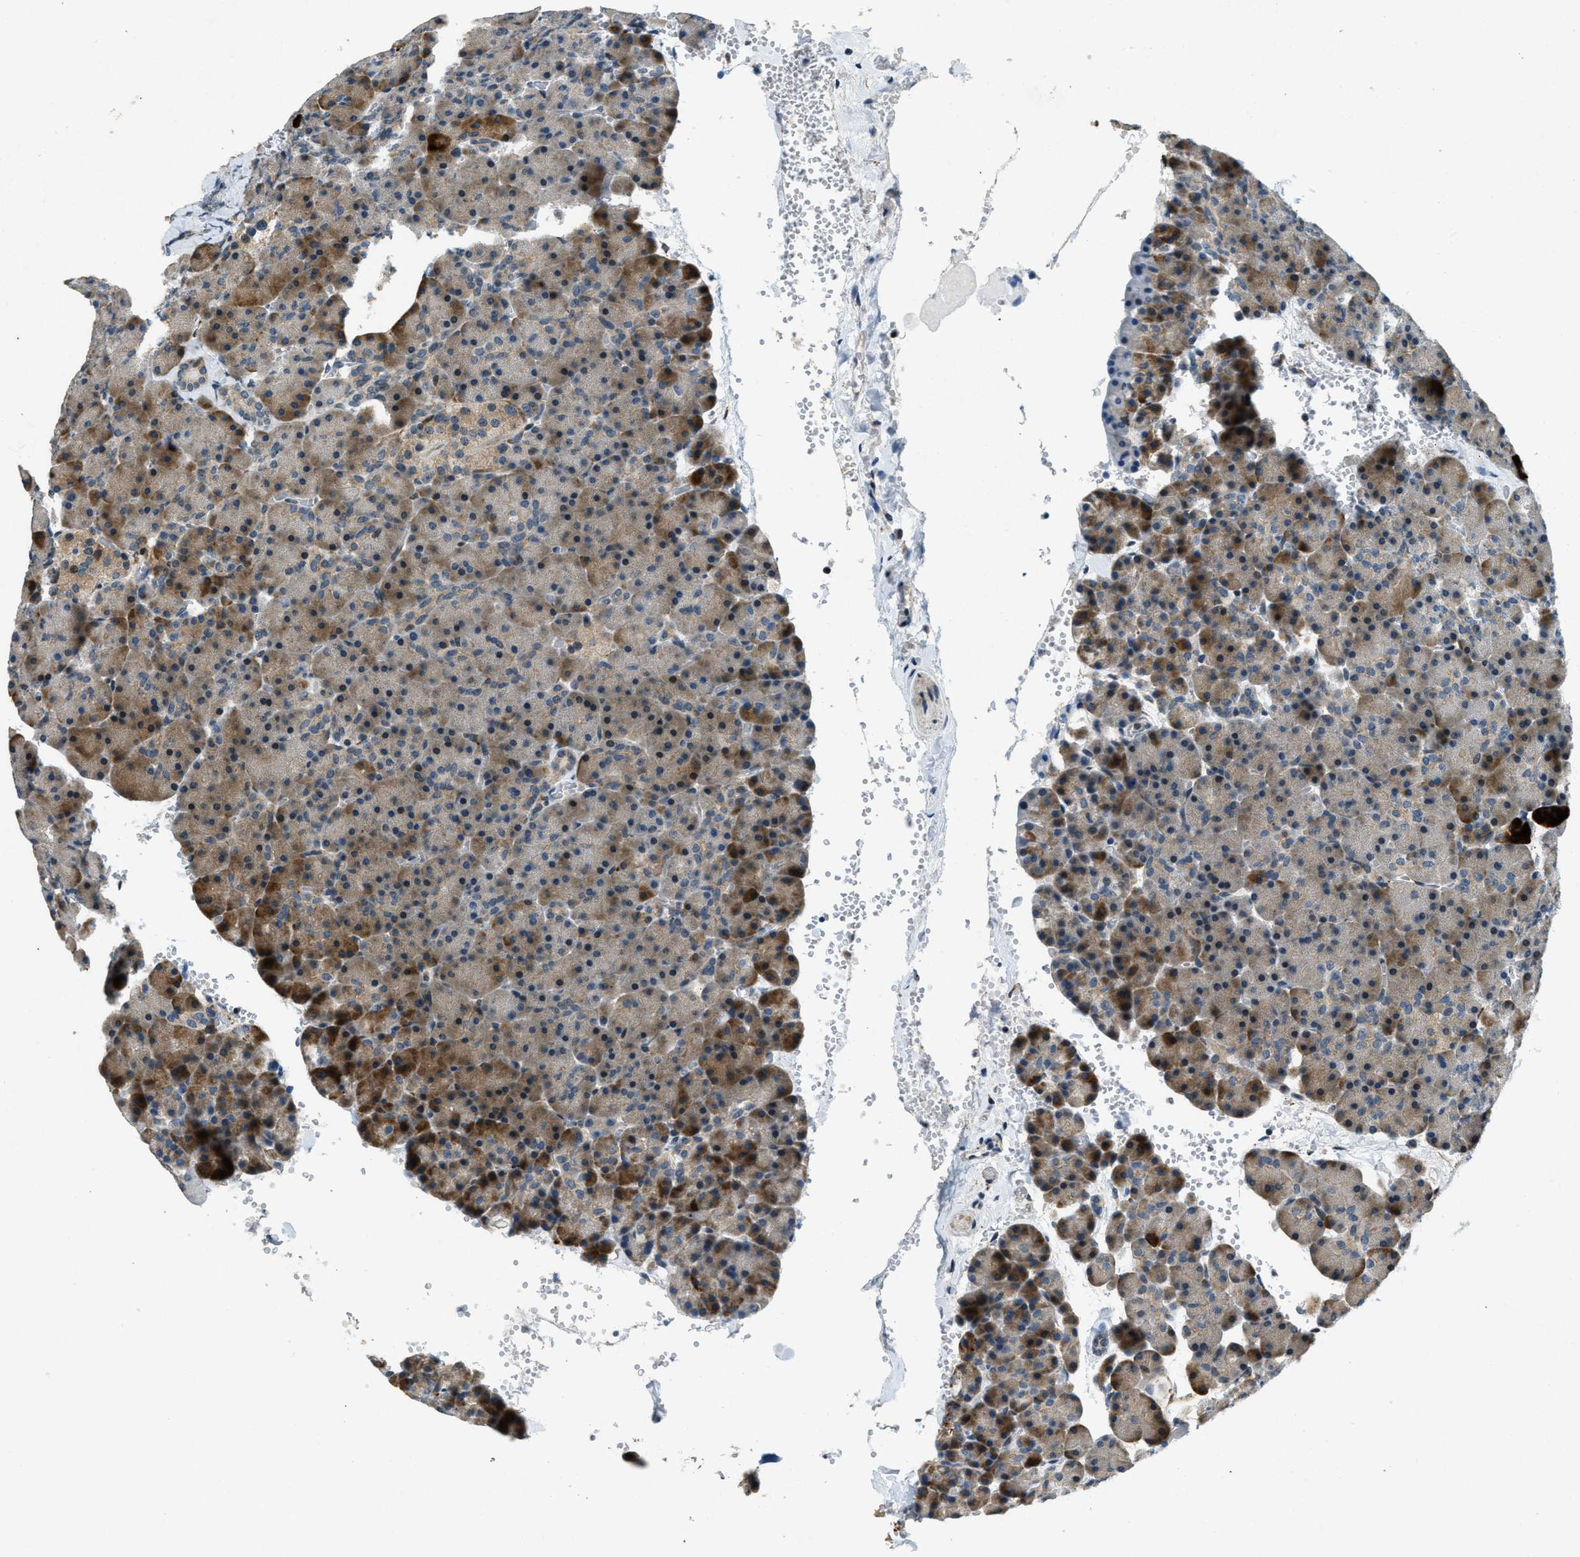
{"staining": {"intensity": "moderate", "quantity": "<25%", "location": "cytoplasmic/membranous"}, "tissue": "pancreas", "cell_type": "Exocrine glandular cells", "image_type": "normal", "snomed": [{"axis": "morphology", "description": "Normal tissue, NOS"}, {"axis": "topography", "description": "Pancreas"}], "caption": "This is a micrograph of immunohistochemistry (IHC) staining of unremarkable pancreas, which shows moderate positivity in the cytoplasmic/membranous of exocrine glandular cells.", "gene": "HERC2", "patient": {"sex": "female", "age": 35}}